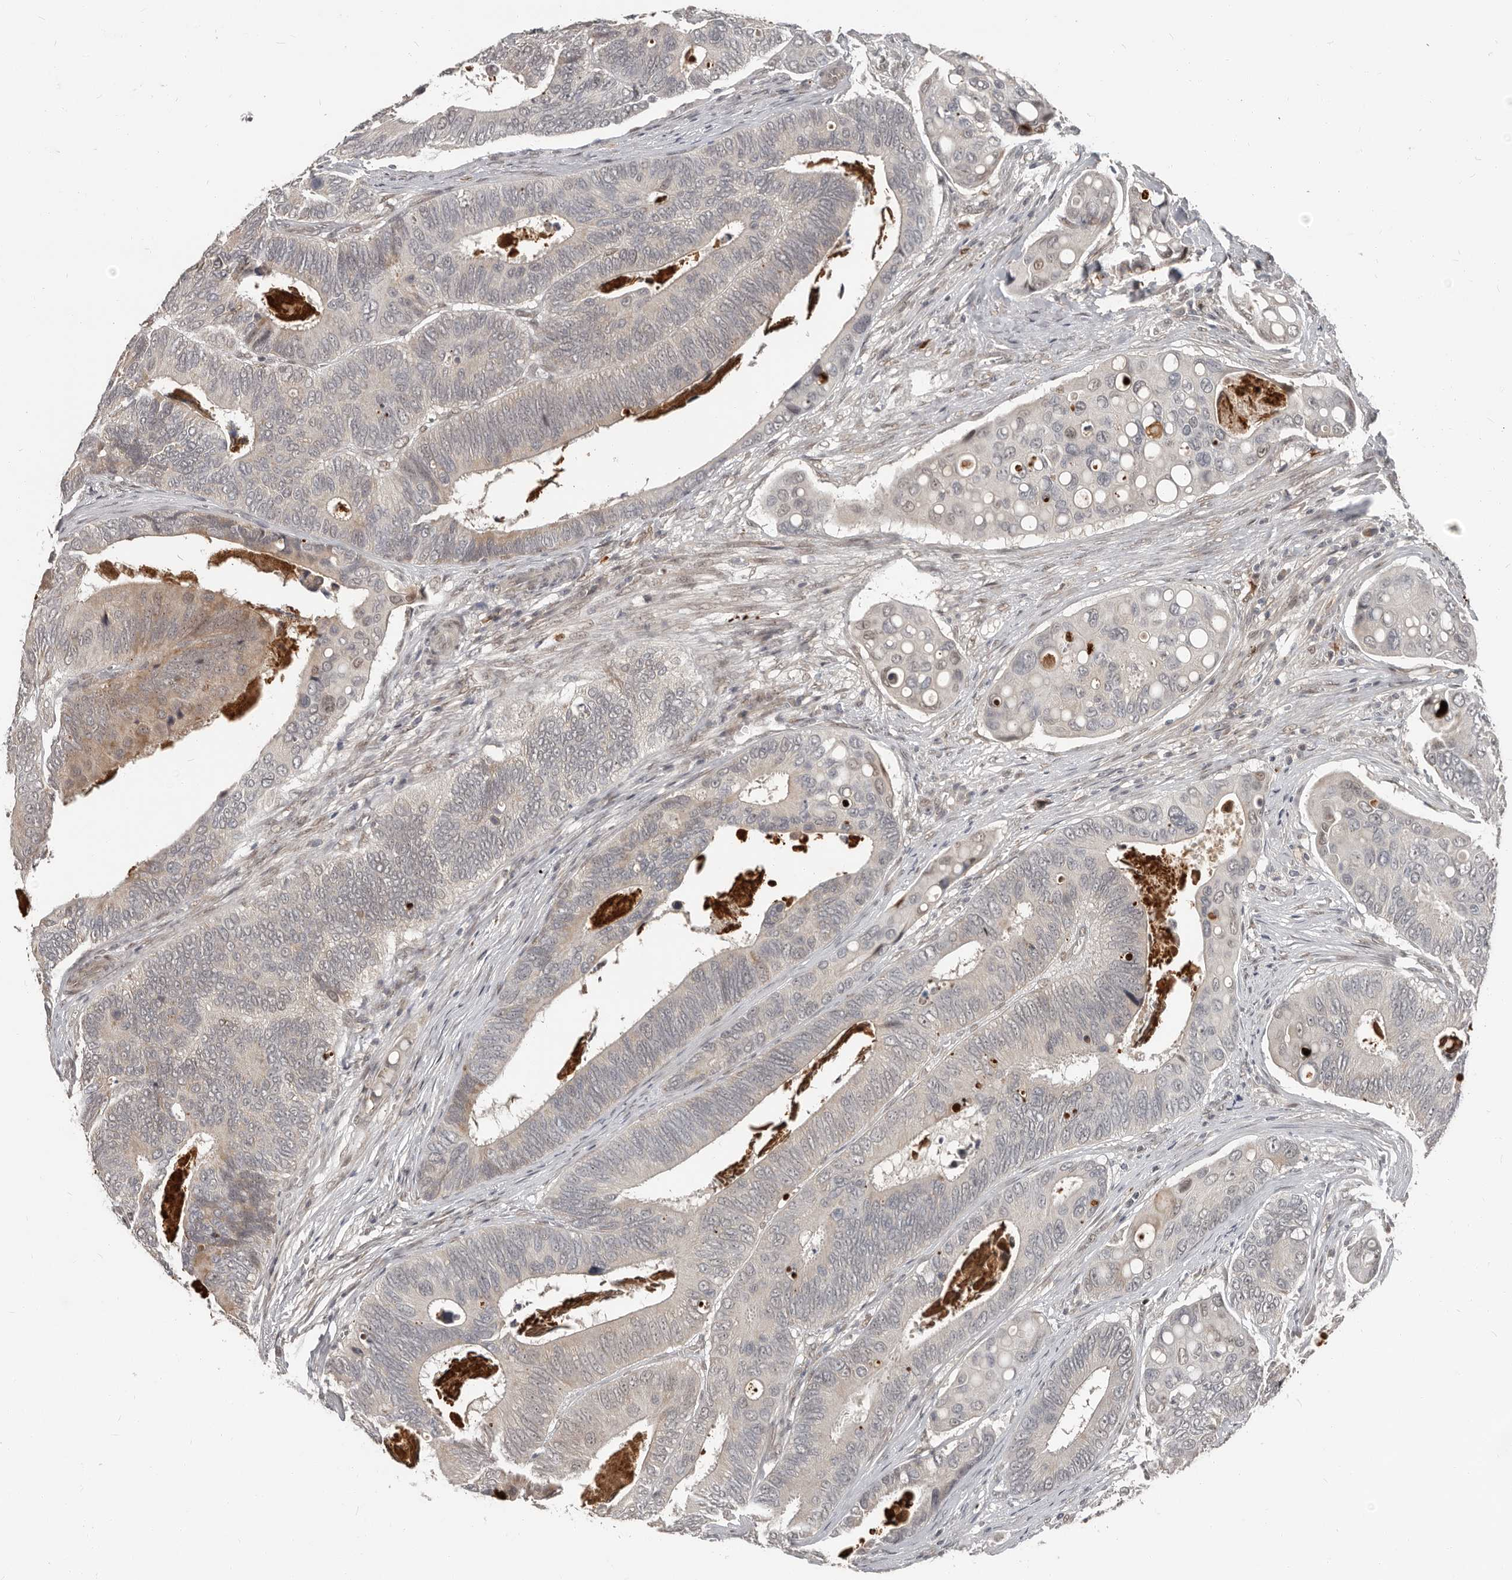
{"staining": {"intensity": "weak", "quantity": "<25%", "location": "cytoplasmic/membranous"}, "tissue": "colorectal cancer", "cell_type": "Tumor cells", "image_type": "cancer", "snomed": [{"axis": "morphology", "description": "Inflammation, NOS"}, {"axis": "morphology", "description": "Adenocarcinoma, NOS"}, {"axis": "topography", "description": "Colon"}], "caption": "The IHC photomicrograph has no significant positivity in tumor cells of adenocarcinoma (colorectal) tissue. The staining is performed using DAB brown chromogen with nuclei counter-stained in using hematoxylin.", "gene": "APOL6", "patient": {"sex": "male", "age": 72}}